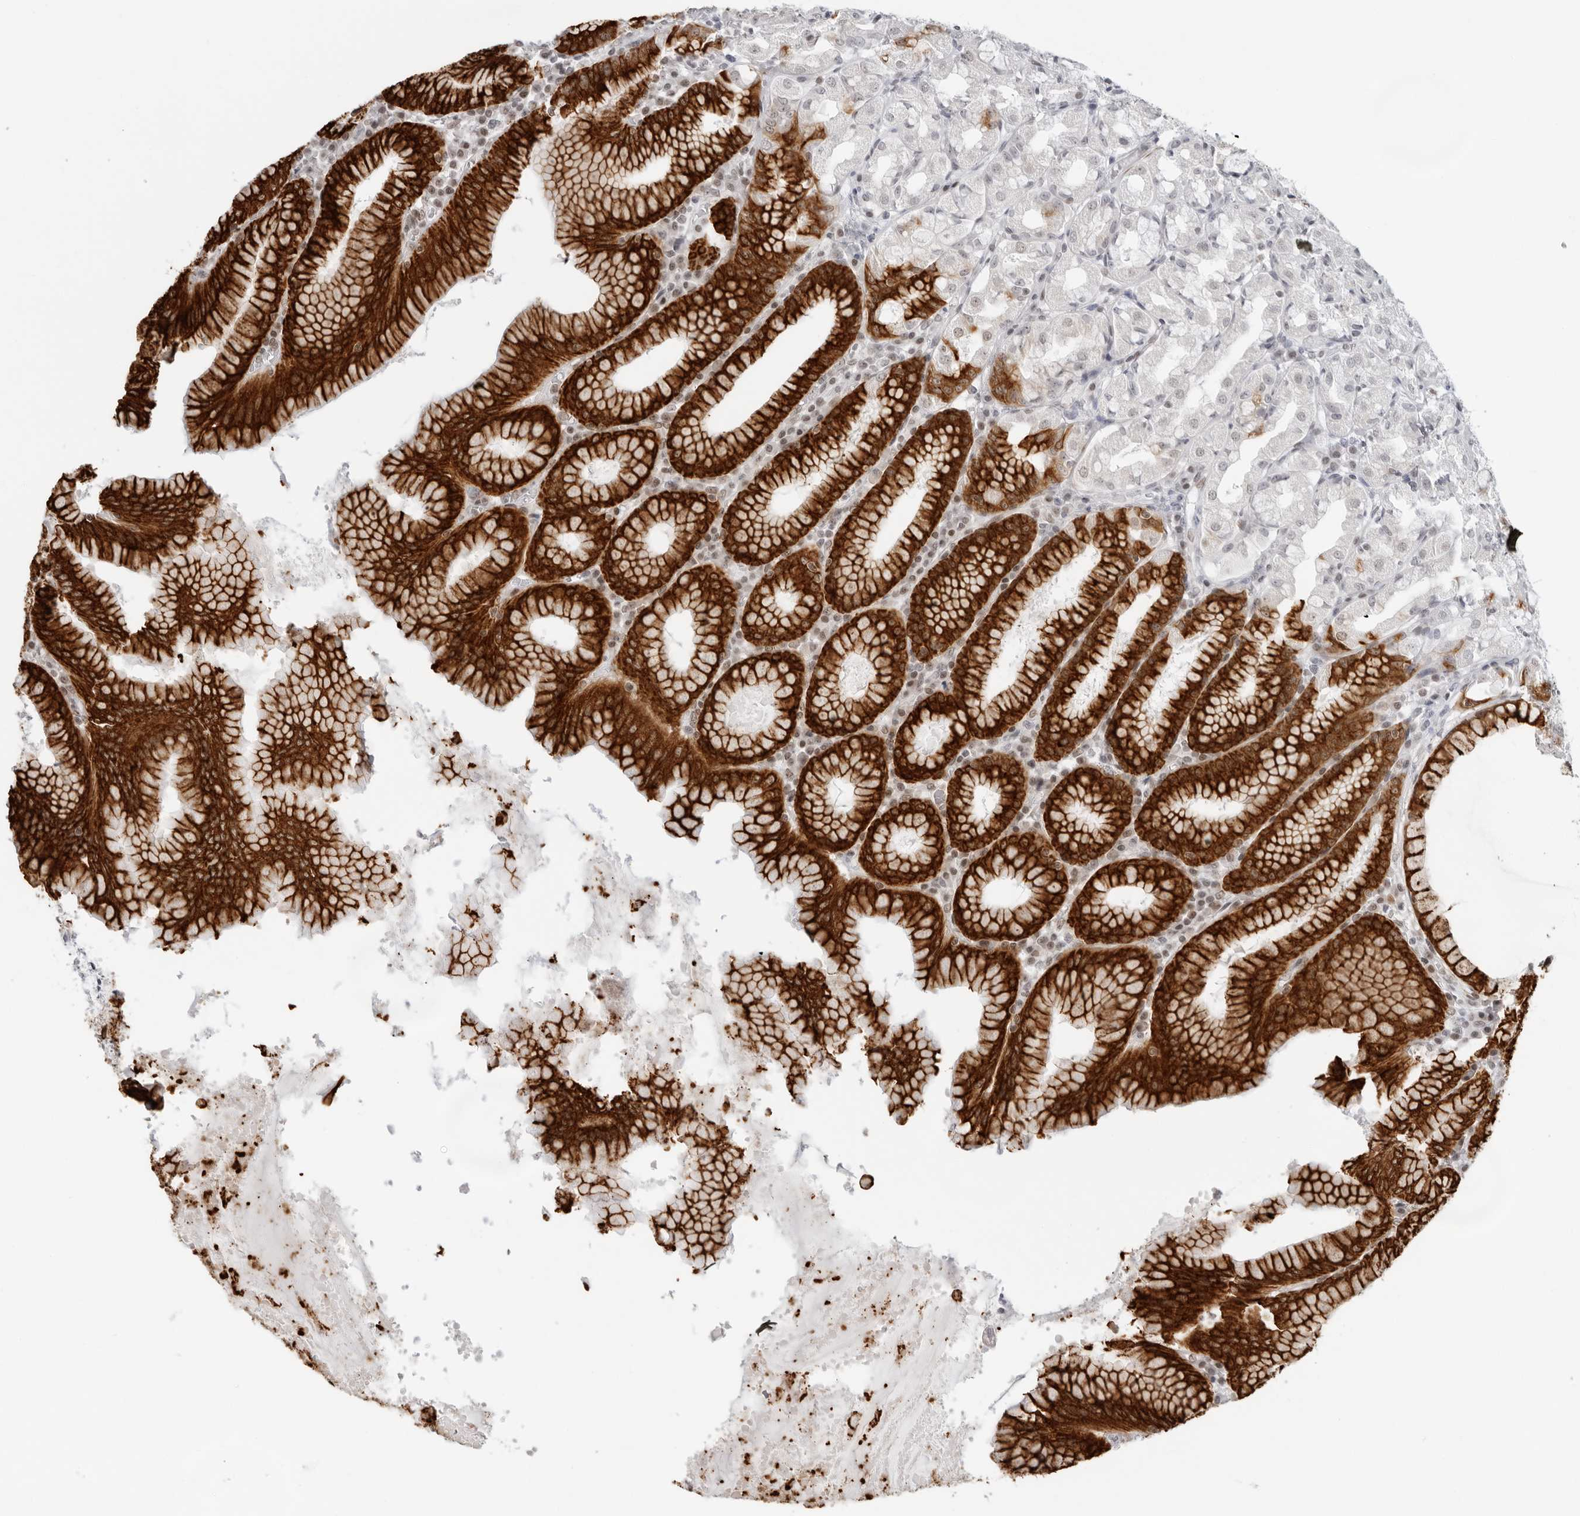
{"staining": {"intensity": "strong", "quantity": "25%-75%", "location": "cytoplasmic/membranous"}, "tissue": "stomach", "cell_type": "Glandular cells", "image_type": "normal", "snomed": [{"axis": "morphology", "description": "Normal tissue, NOS"}, {"axis": "topography", "description": "Stomach"}, {"axis": "topography", "description": "Stomach, lower"}], "caption": "Benign stomach demonstrates strong cytoplasmic/membranous expression in approximately 25%-75% of glandular cells The staining was performed using DAB (3,3'-diaminobenzidine) to visualize the protein expression in brown, while the nuclei were stained in blue with hematoxylin (Magnification: 20x)..", "gene": "FOXK2", "patient": {"sex": "female", "age": 56}}